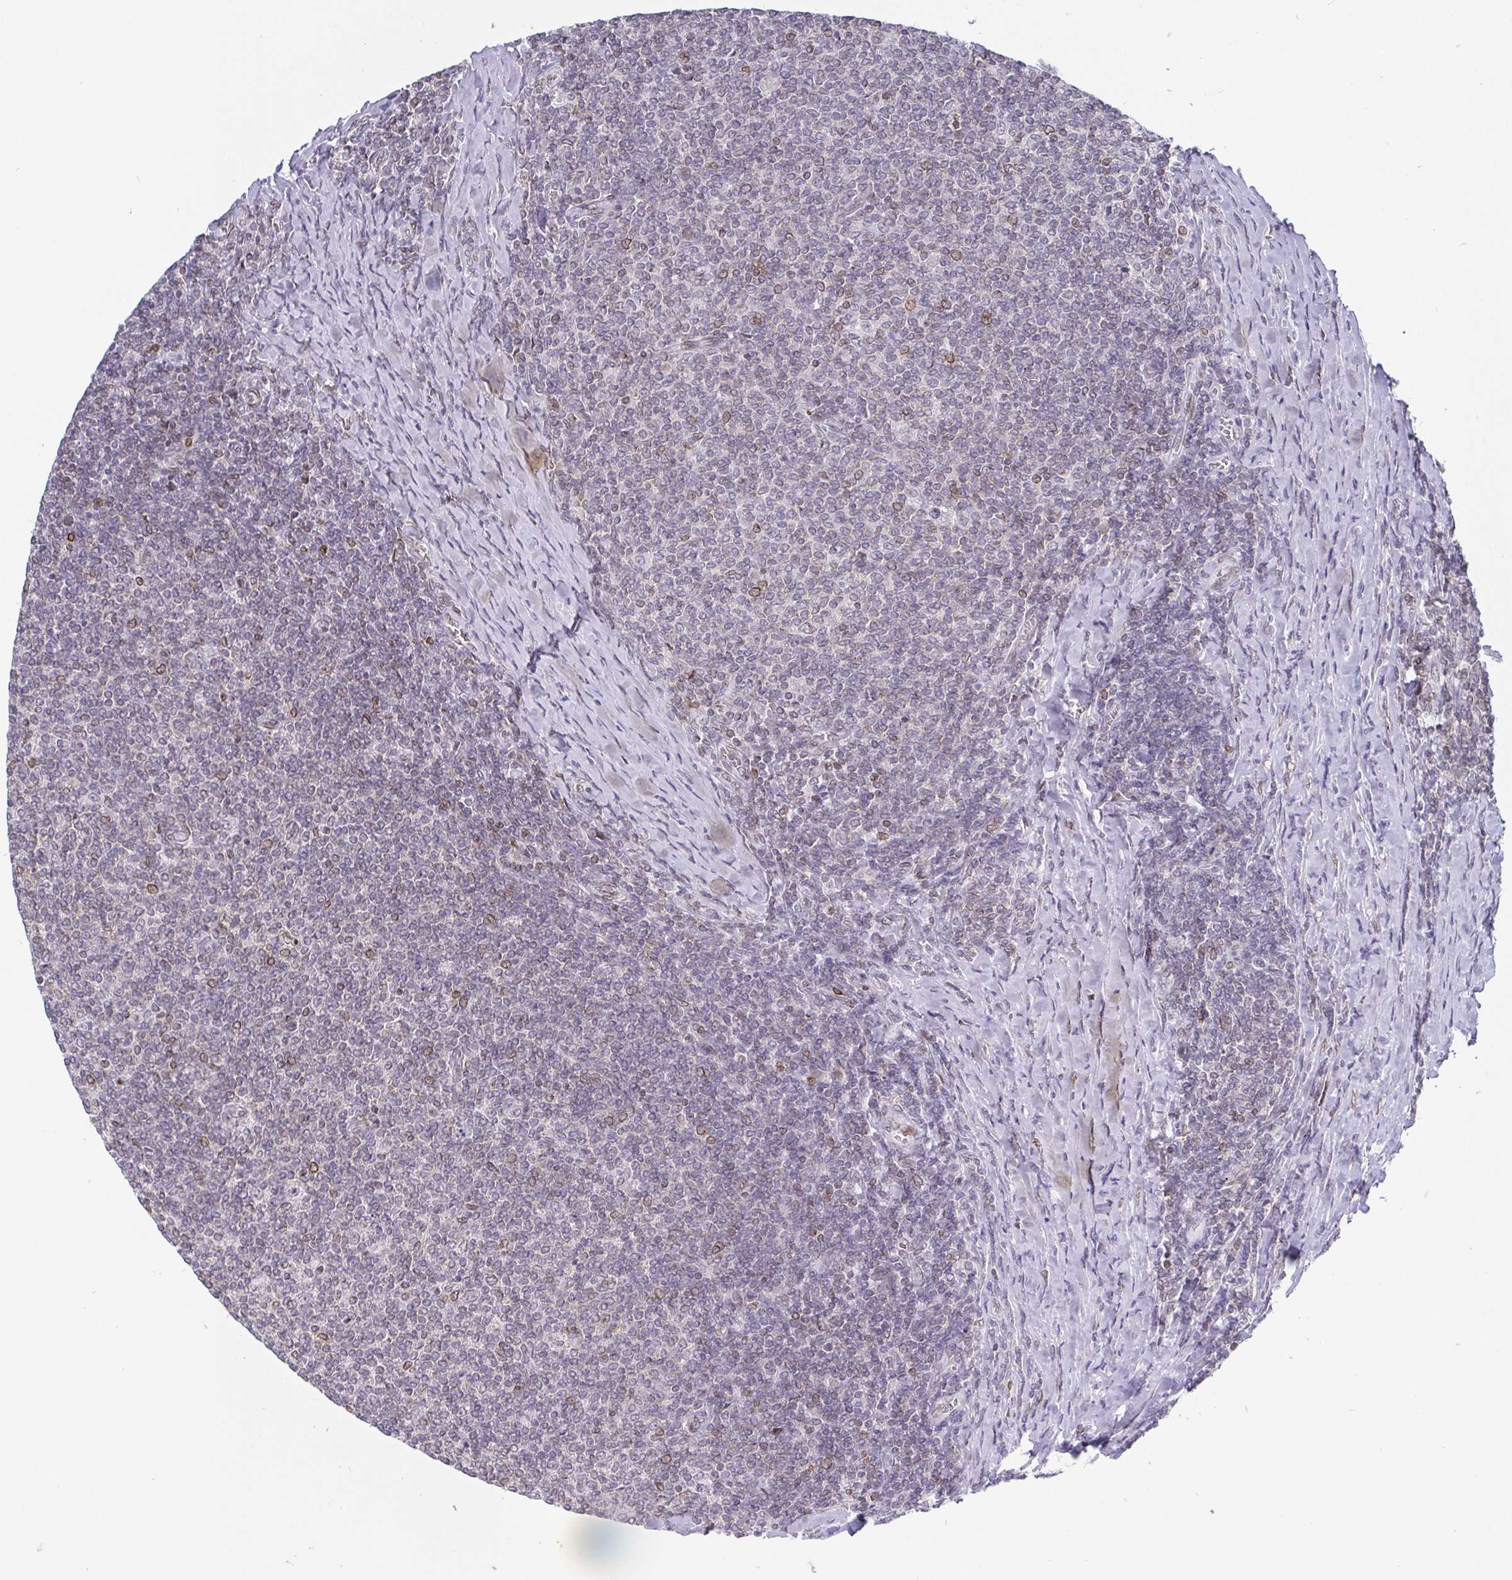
{"staining": {"intensity": "weak", "quantity": "<25%", "location": "cytoplasmic/membranous,nuclear"}, "tissue": "lymphoma", "cell_type": "Tumor cells", "image_type": "cancer", "snomed": [{"axis": "morphology", "description": "Malignant lymphoma, non-Hodgkin's type, Low grade"}, {"axis": "topography", "description": "Lymph node"}], "caption": "This is an IHC image of human malignant lymphoma, non-Hodgkin's type (low-grade). There is no positivity in tumor cells.", "gene": "EMD", "patient": {"sex": "male", "age": 52}}